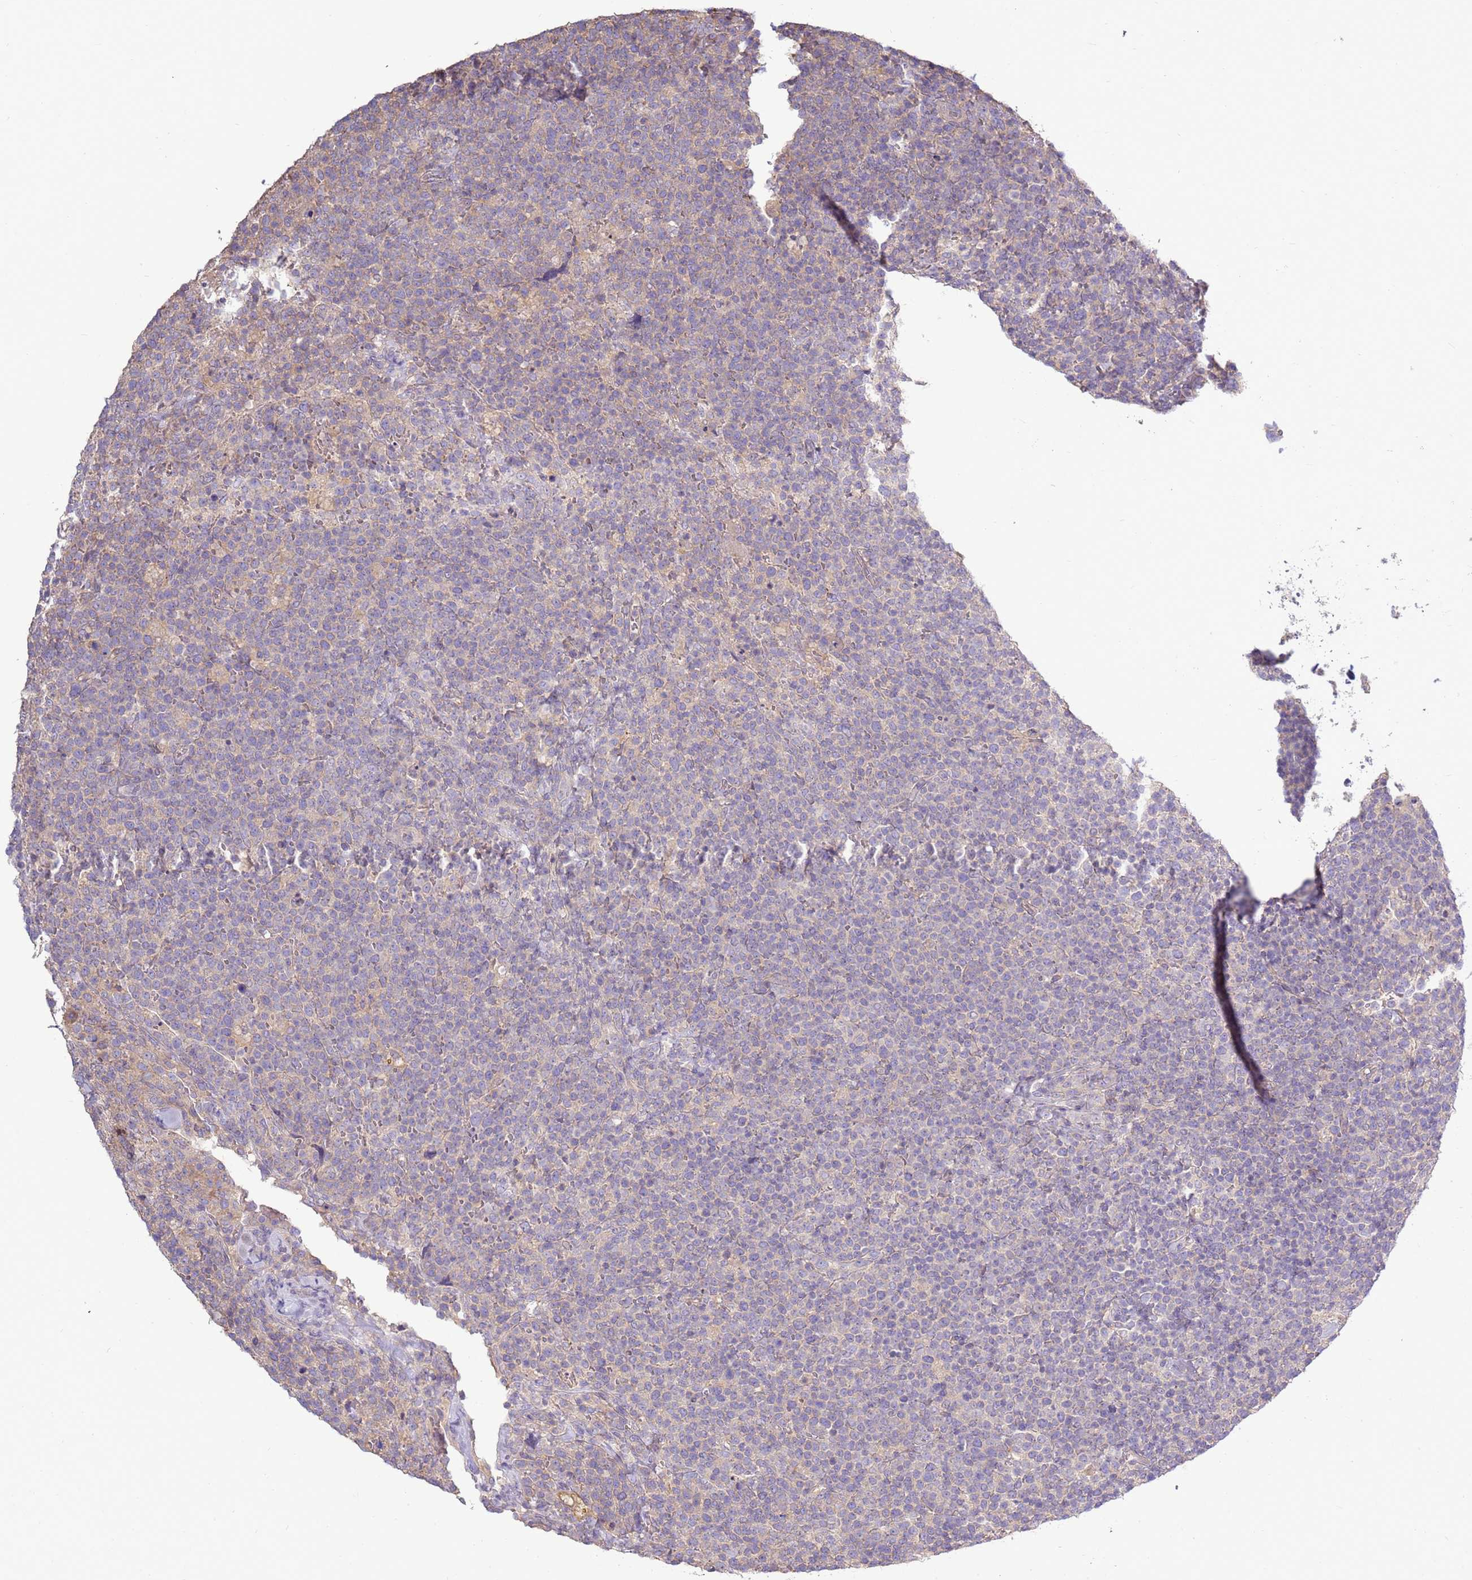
{"staining": {"intensity": "negative", "quantity": "none", "location": "none"}, "tissue": "lymphoma", "cell_type": "Tumor cells", "image_type": "cancer", "snomed": [{"axis": "morphology", "description": "Malignant lymphoma, non-Hodgkin's type, High grade"}, {"axis": "topography", "description": "Lymph node"}], "caption": "Tumor cells show no significant protein positivity in high-grade malignant lymphoma, non-Hodgkin's type.", "gene": "EVA1B", "patient": {"sex": "male", "age": 61}}